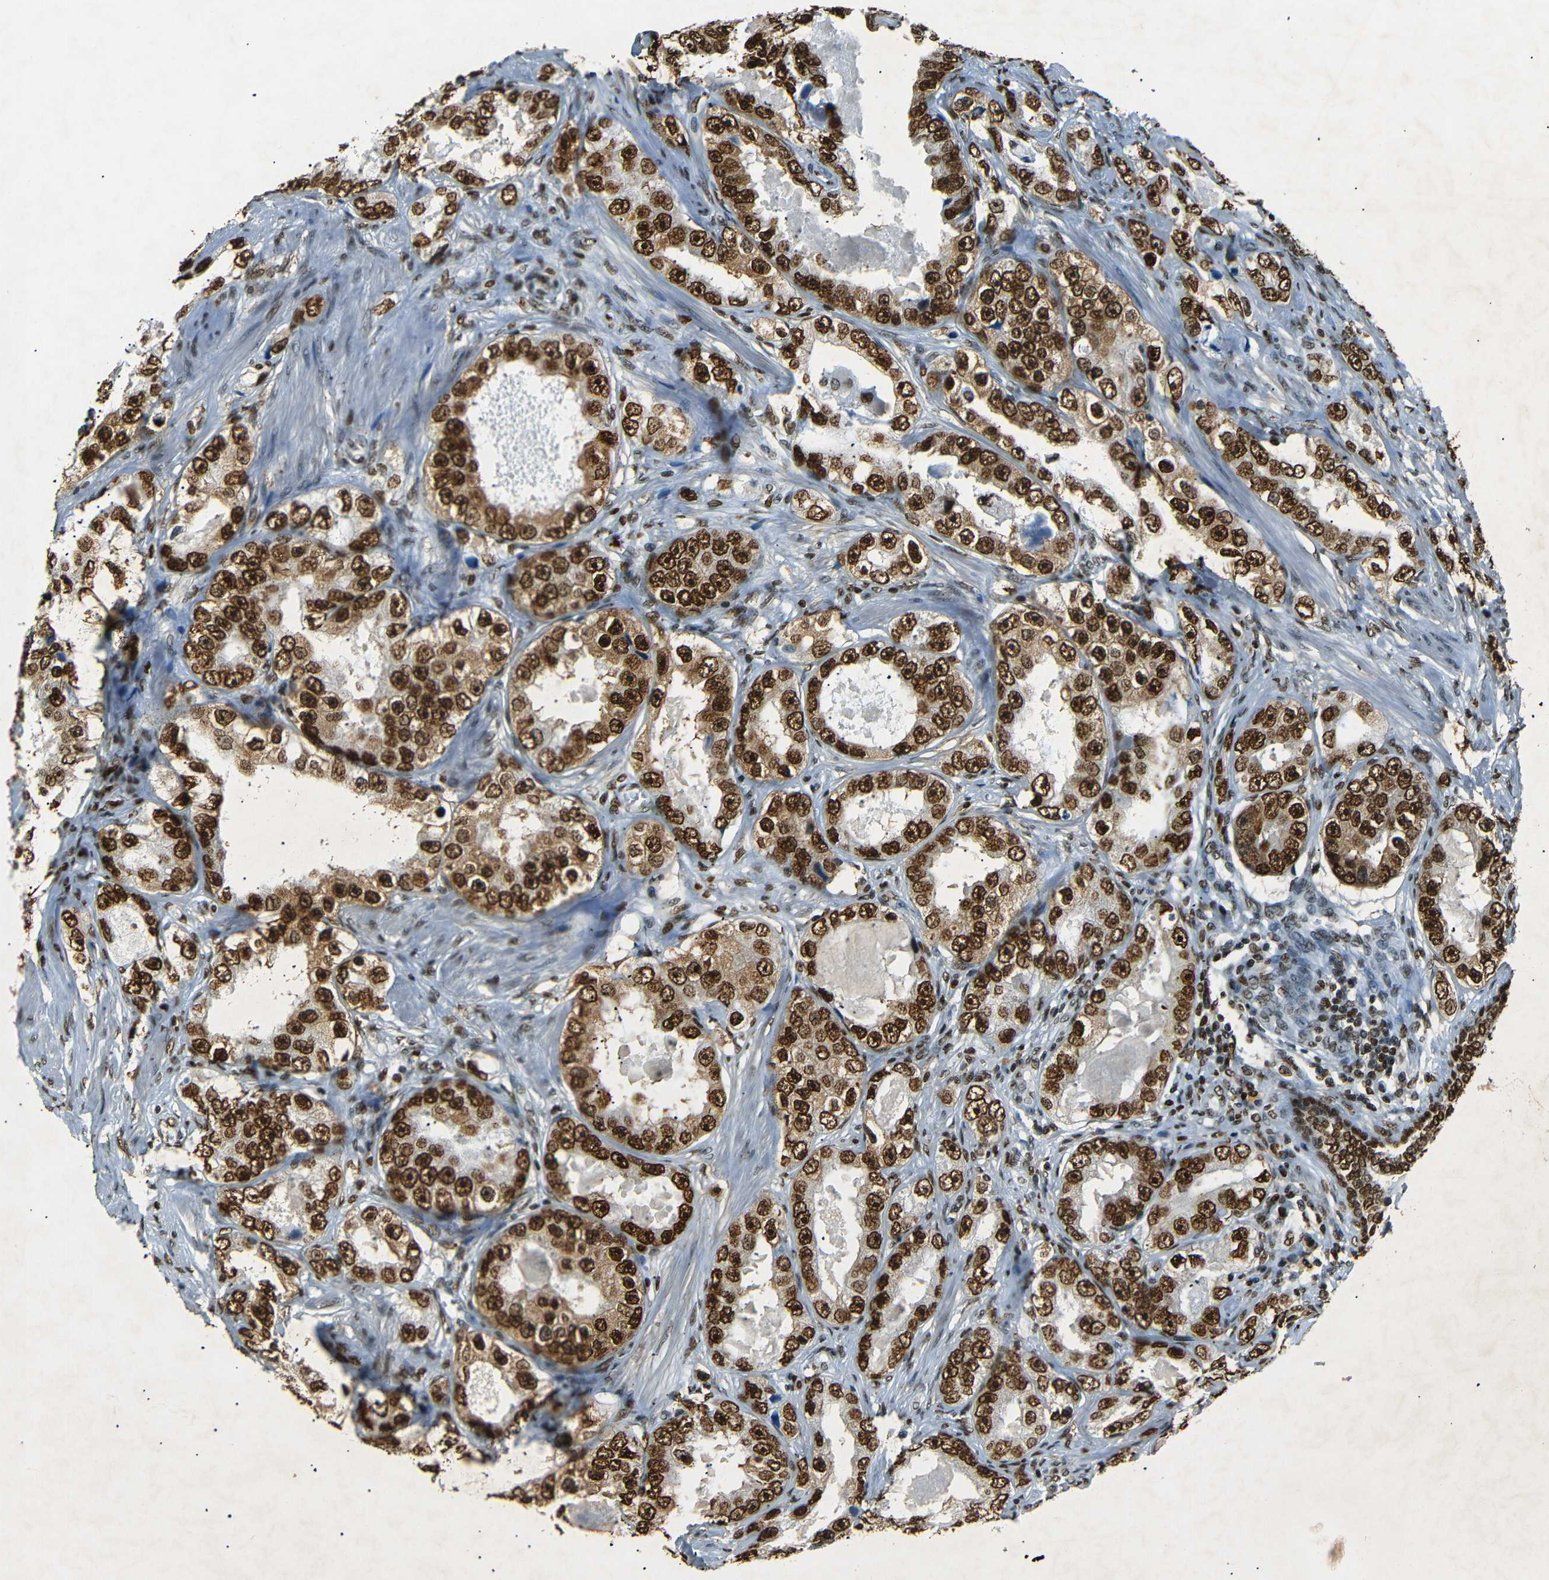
{"staining": {"intensity": "strong", "quantity": ">75%", "location": "nuclear"}, "tissue": "prostate cancer", "cell_type": "Tumor cells", "image_type": "cancer", "snomed": [{"axis": "morphology", "description": "Adenocarcinoma, High grade"}, {"axis": "topography", "description": "Prostate"}], "caption": "This micrograph reveals immunohistochemistry staining of human prostate adenocarcinoma (high-grade), with high strong nuclear staining in approximately >75% of tumor cells.", "gene": "HMGN1", "patient": {"sex": "male", "age": 63}}